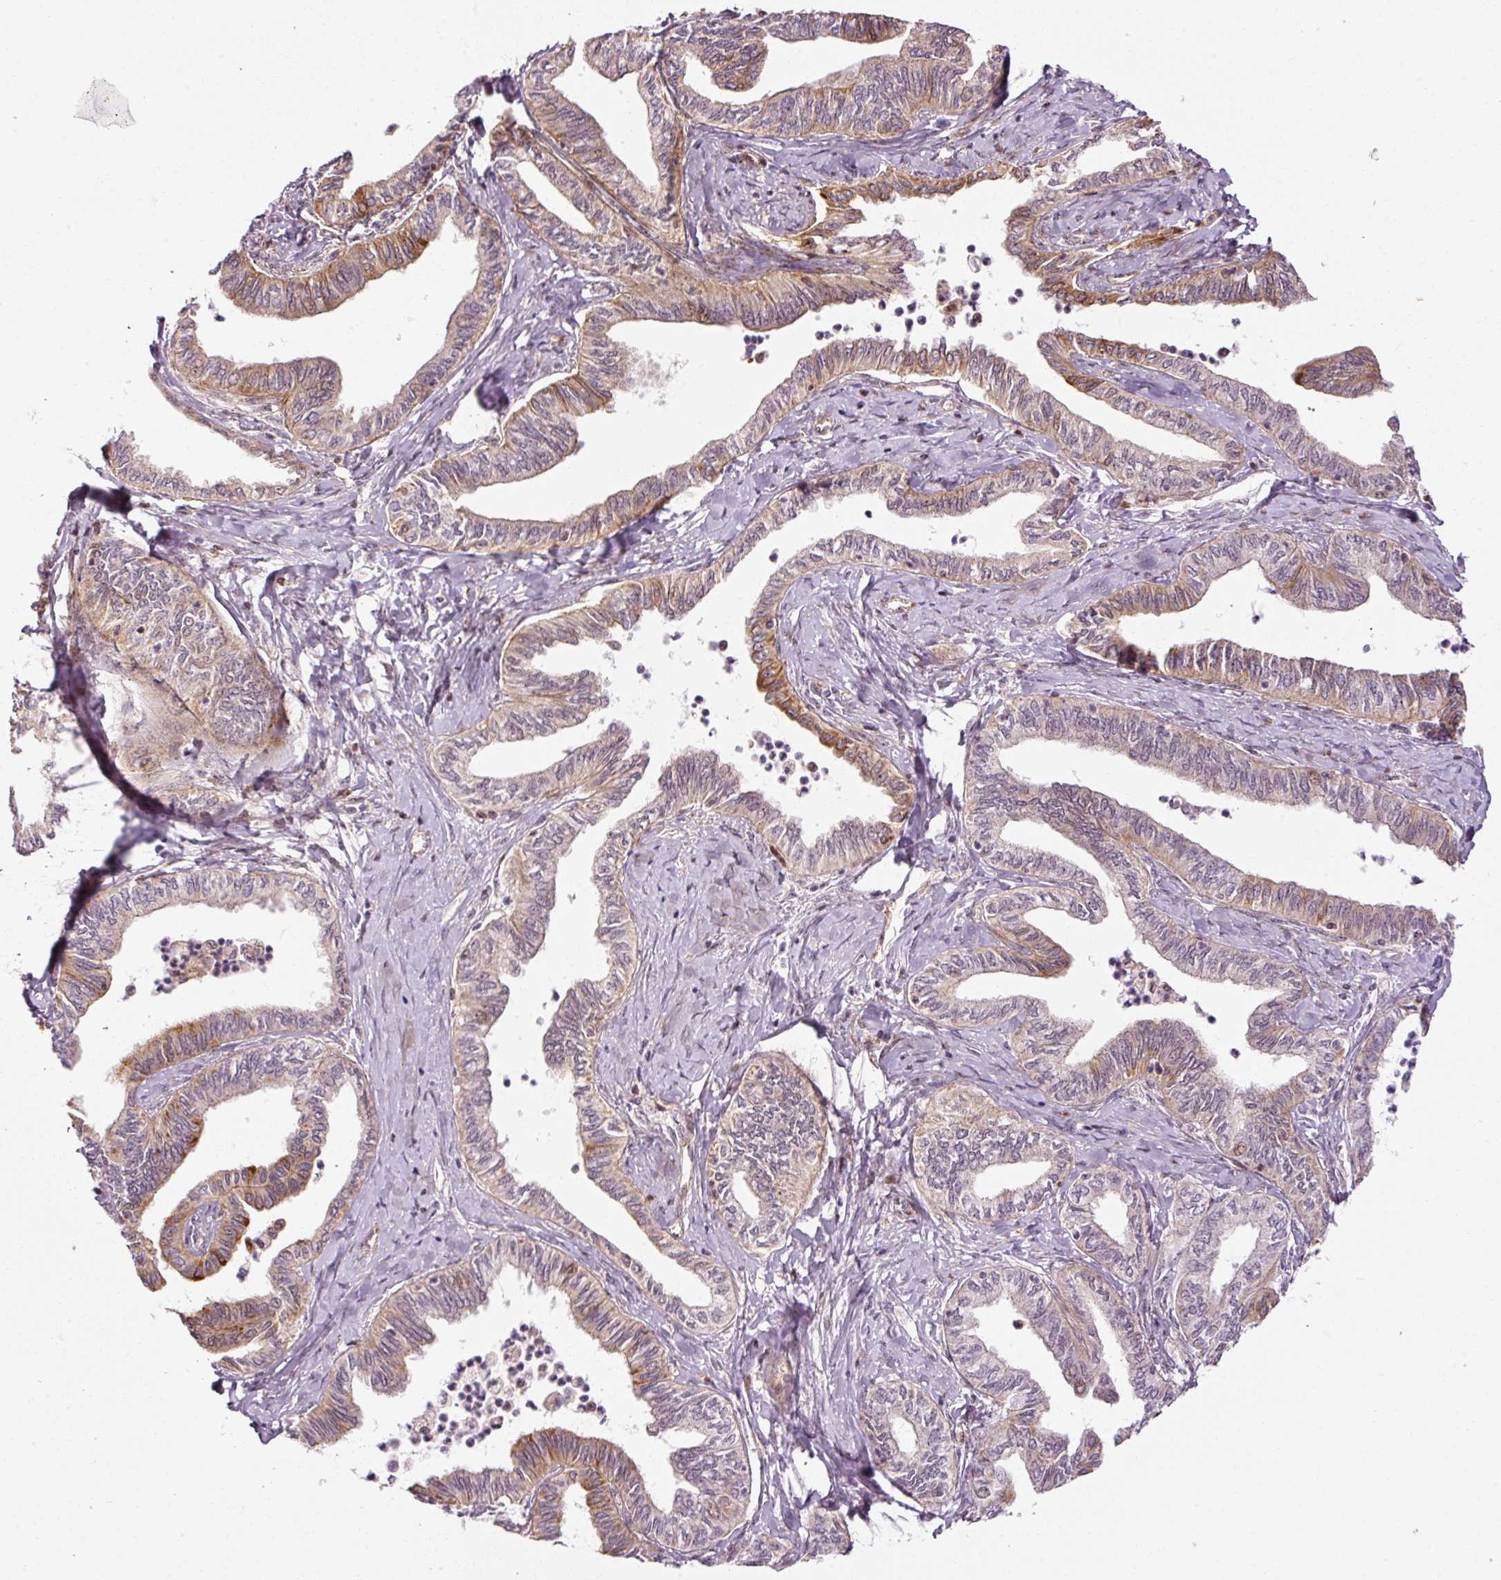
{"staining": {"intensity": "moderate", "quantity": "25%-75%", "location": "cytoplasmic/membranous"}, "tissue": "ovarian cancer", "cell_type": "Tumor cells", "image_type": "cancer", "snomed": [{"axis": "morphology", "description": "Carcinoma, endometroid"}, {"axis": "topography", "description": "Ovary"}], "caption": "A medium amount of moderate cytoplasmic/membranous positivity is identified in about 25%-75% of tumor cells in endometroid carcinoma (ovarian) tissue.", "gene": "ANKRD20A1", "patient": {"sex": "female", "age": 70}}